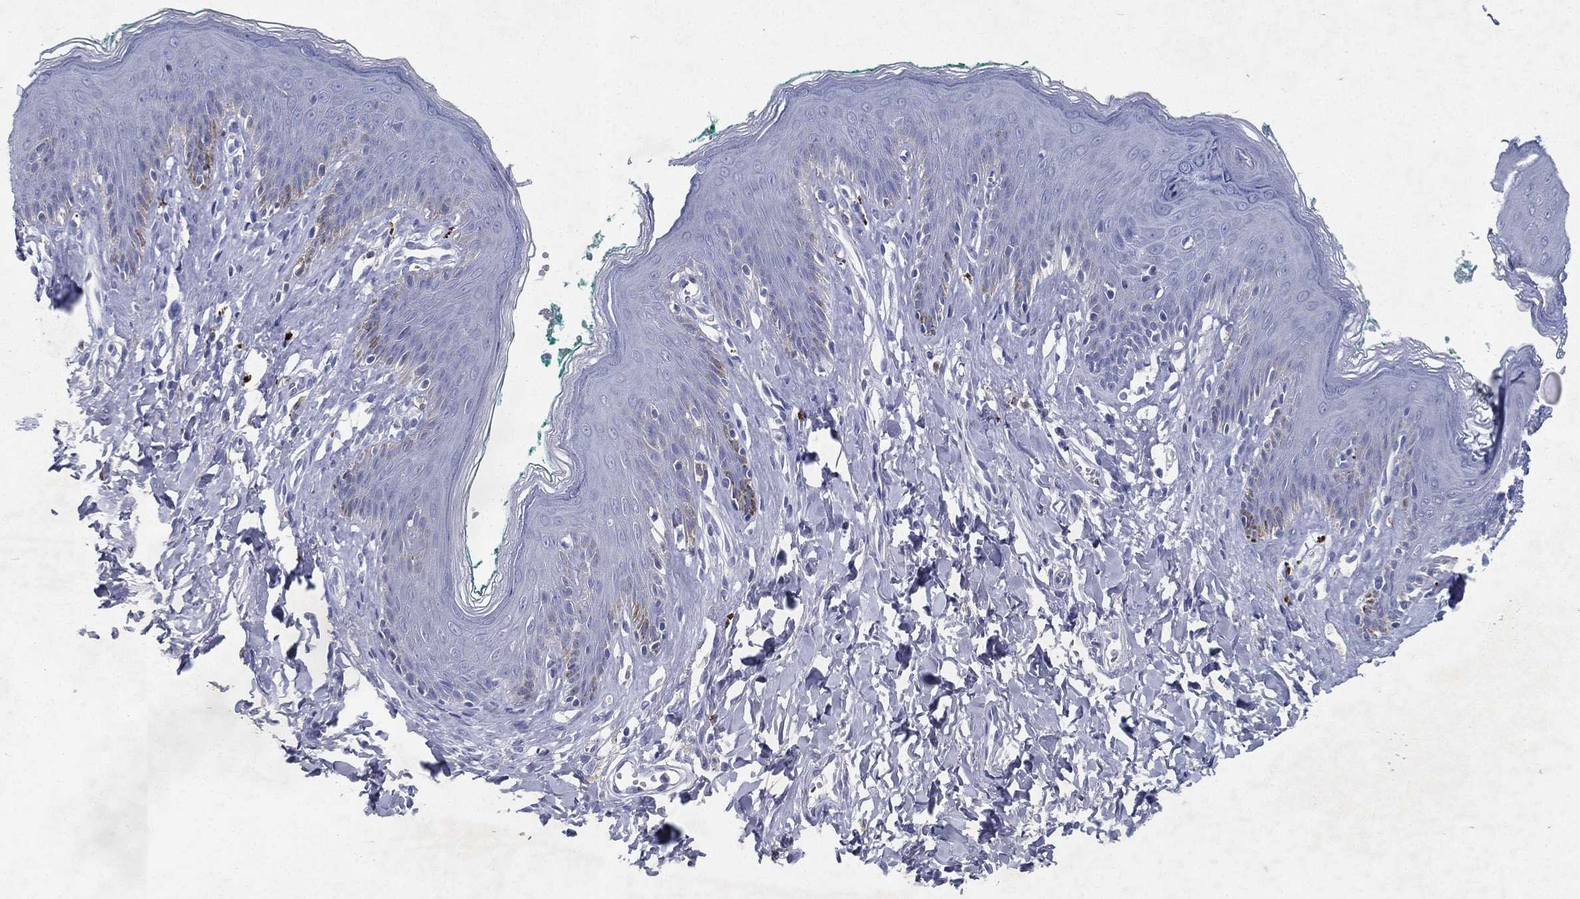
{"staining": {"intensity": "negative", "quantity": "none", "location": "none"}, "tissue": "skin", "cell_type": "Epidermal cells", "image_type": "normal", "snomed": [{"axis": "morphology", "description": "Normal tissue, NOS"}, {"axis": "topography", "description": "Vulva"}], "caption": "The immunohistochemistry histopathology image has no significant positivity in epidermal cells of skin.", "gene": "RGS13", "patient": {"sex": "female", "age": 66}}